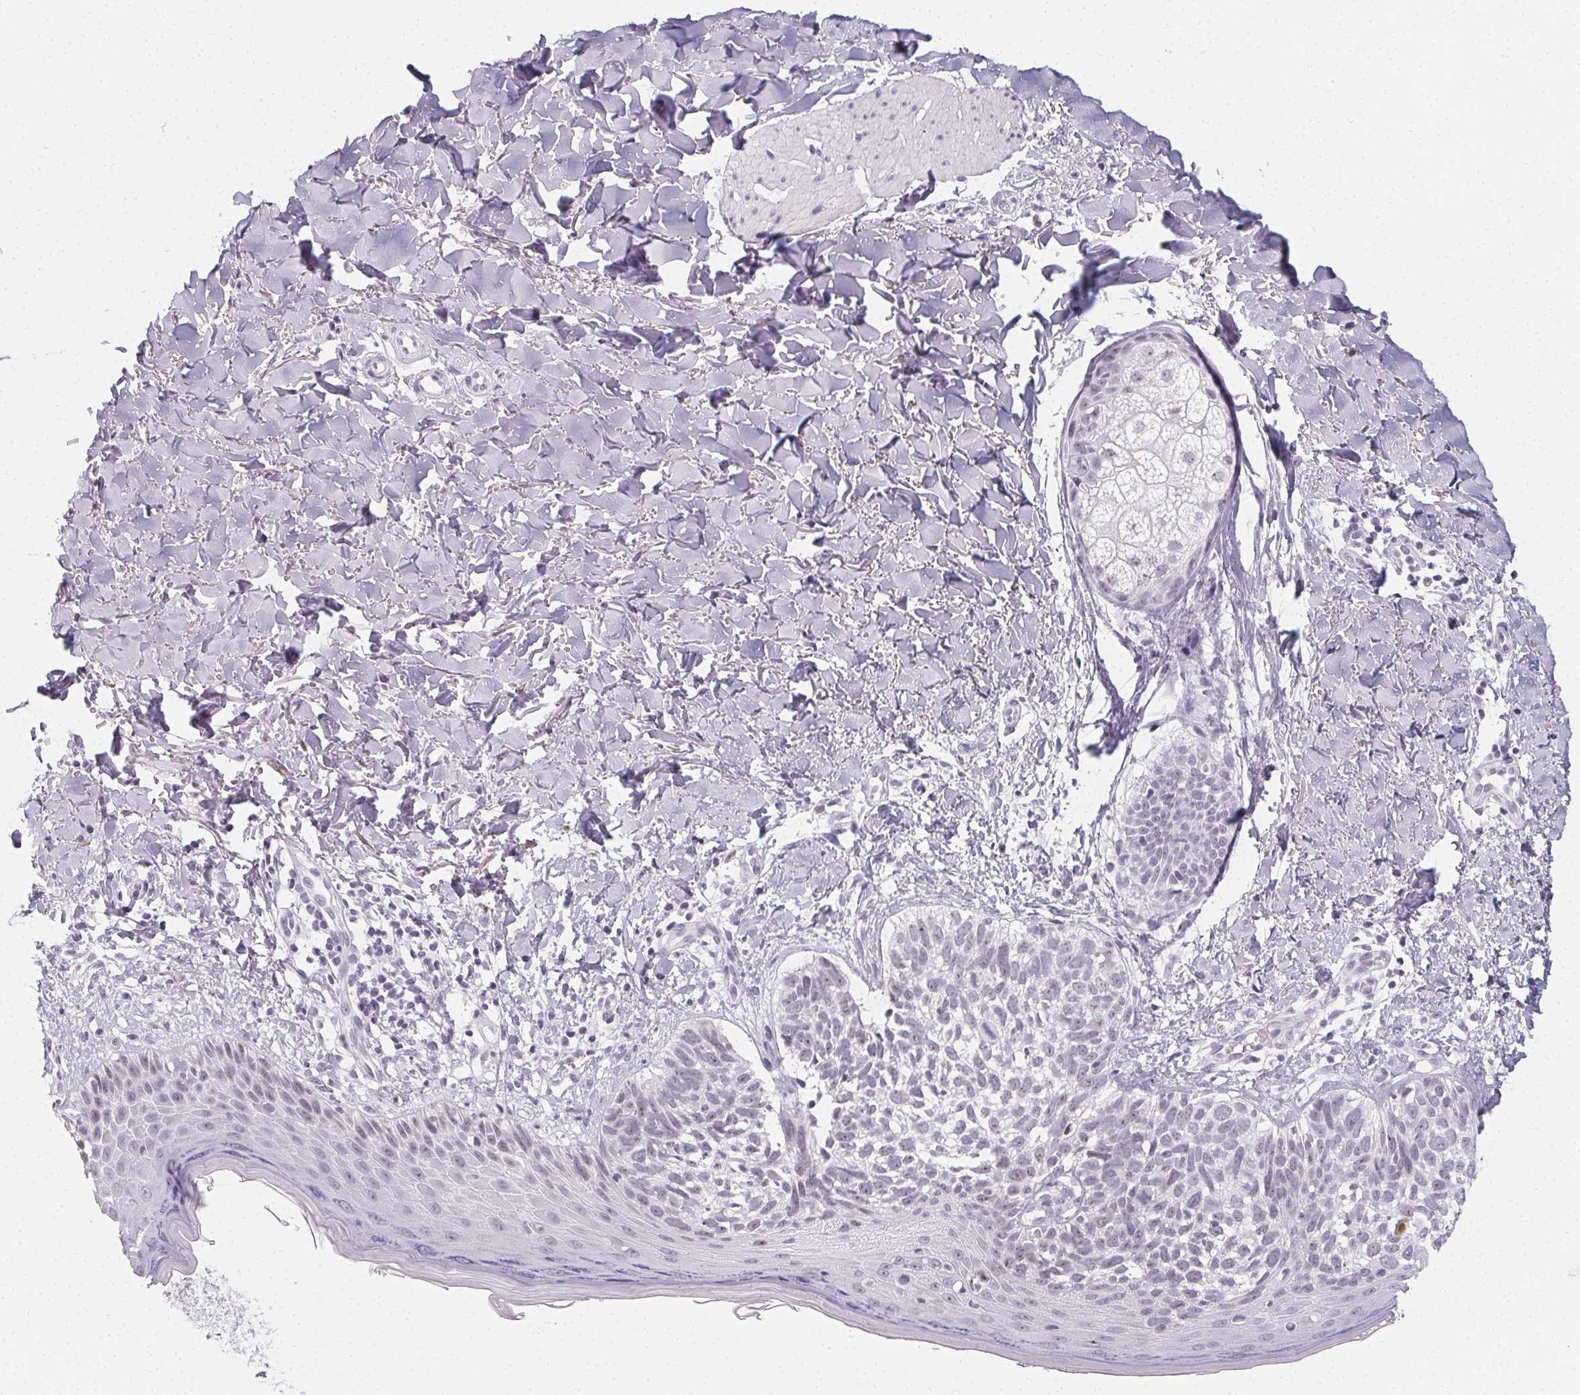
{"staining": {"intensity": "negative", "quantity": "none", "location": "none"}, "tissue": "skin cancer", "cell_type": "Tumor cells", "image_type": "cancer", "snomed": [{"axis": "morphology", "description": "Basal cell carcinoma"}, {"axis": "topography", "description": "Skin"}], "caption": "Immunohistochemistry (IHC) photomicrograph of human skin cancer stained for a protein (brown), which shows no positivity in tumor cells.", "gene": "SYNPR", "patient": {"sex": "female", "age": 45}}